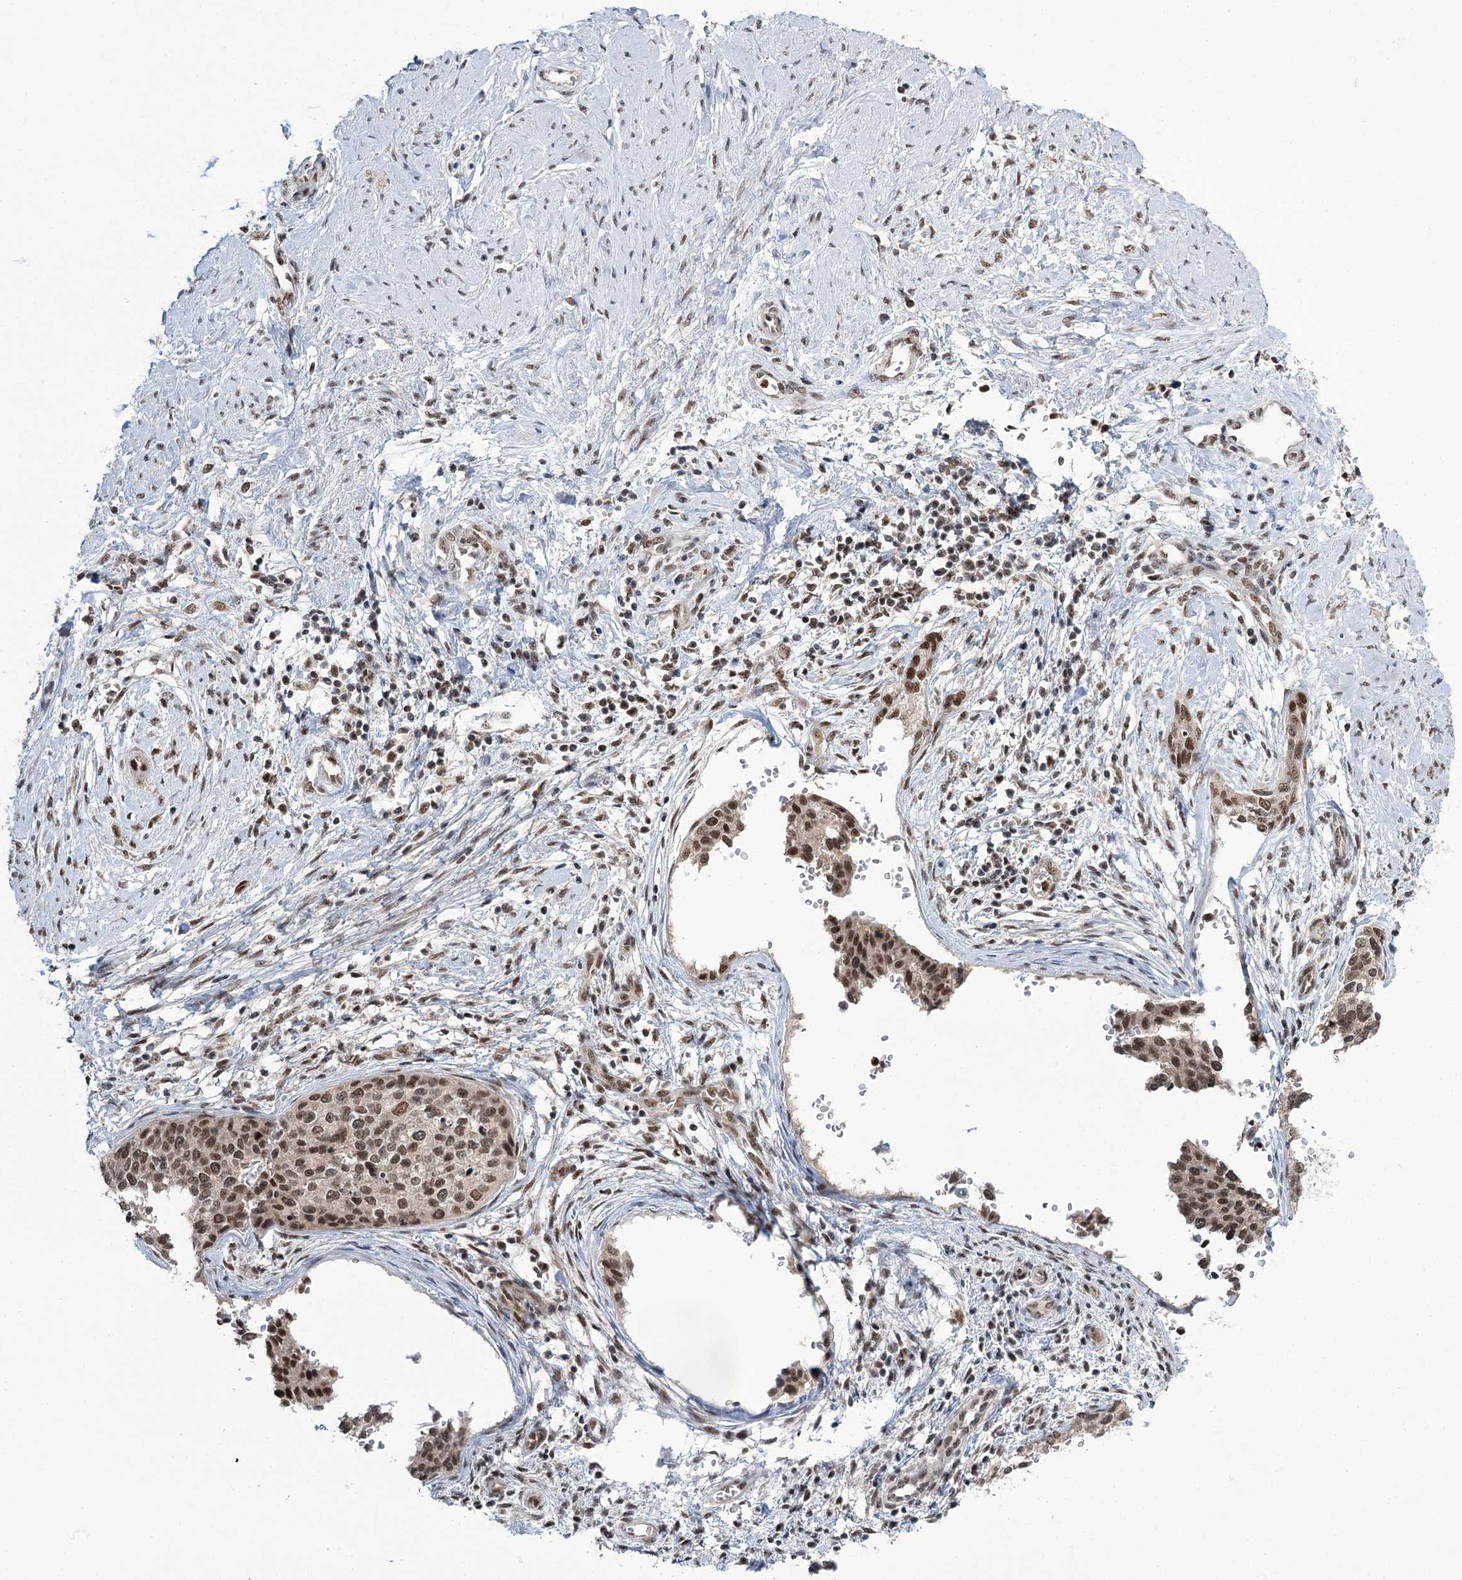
{"staining": {"intensity": "moderate", "quantity": ">75%", "location": "nuclear"}, "tissue": "cervical cancer", "cell_type": "Tumor cells", "image_type": "cancer", "snomed": [{"axis": "morphology", "description": "Squamous cell carcinoma, NOS"}, {"axis": "topography", "description": "Cervix"}], "caption": "Squamous cell carcinoma (cervical) stained with a protein marker reveals moderate staining in tumor cells.", "gene": "ERCC3", "patient": {"sex": "female", "age": 37}}